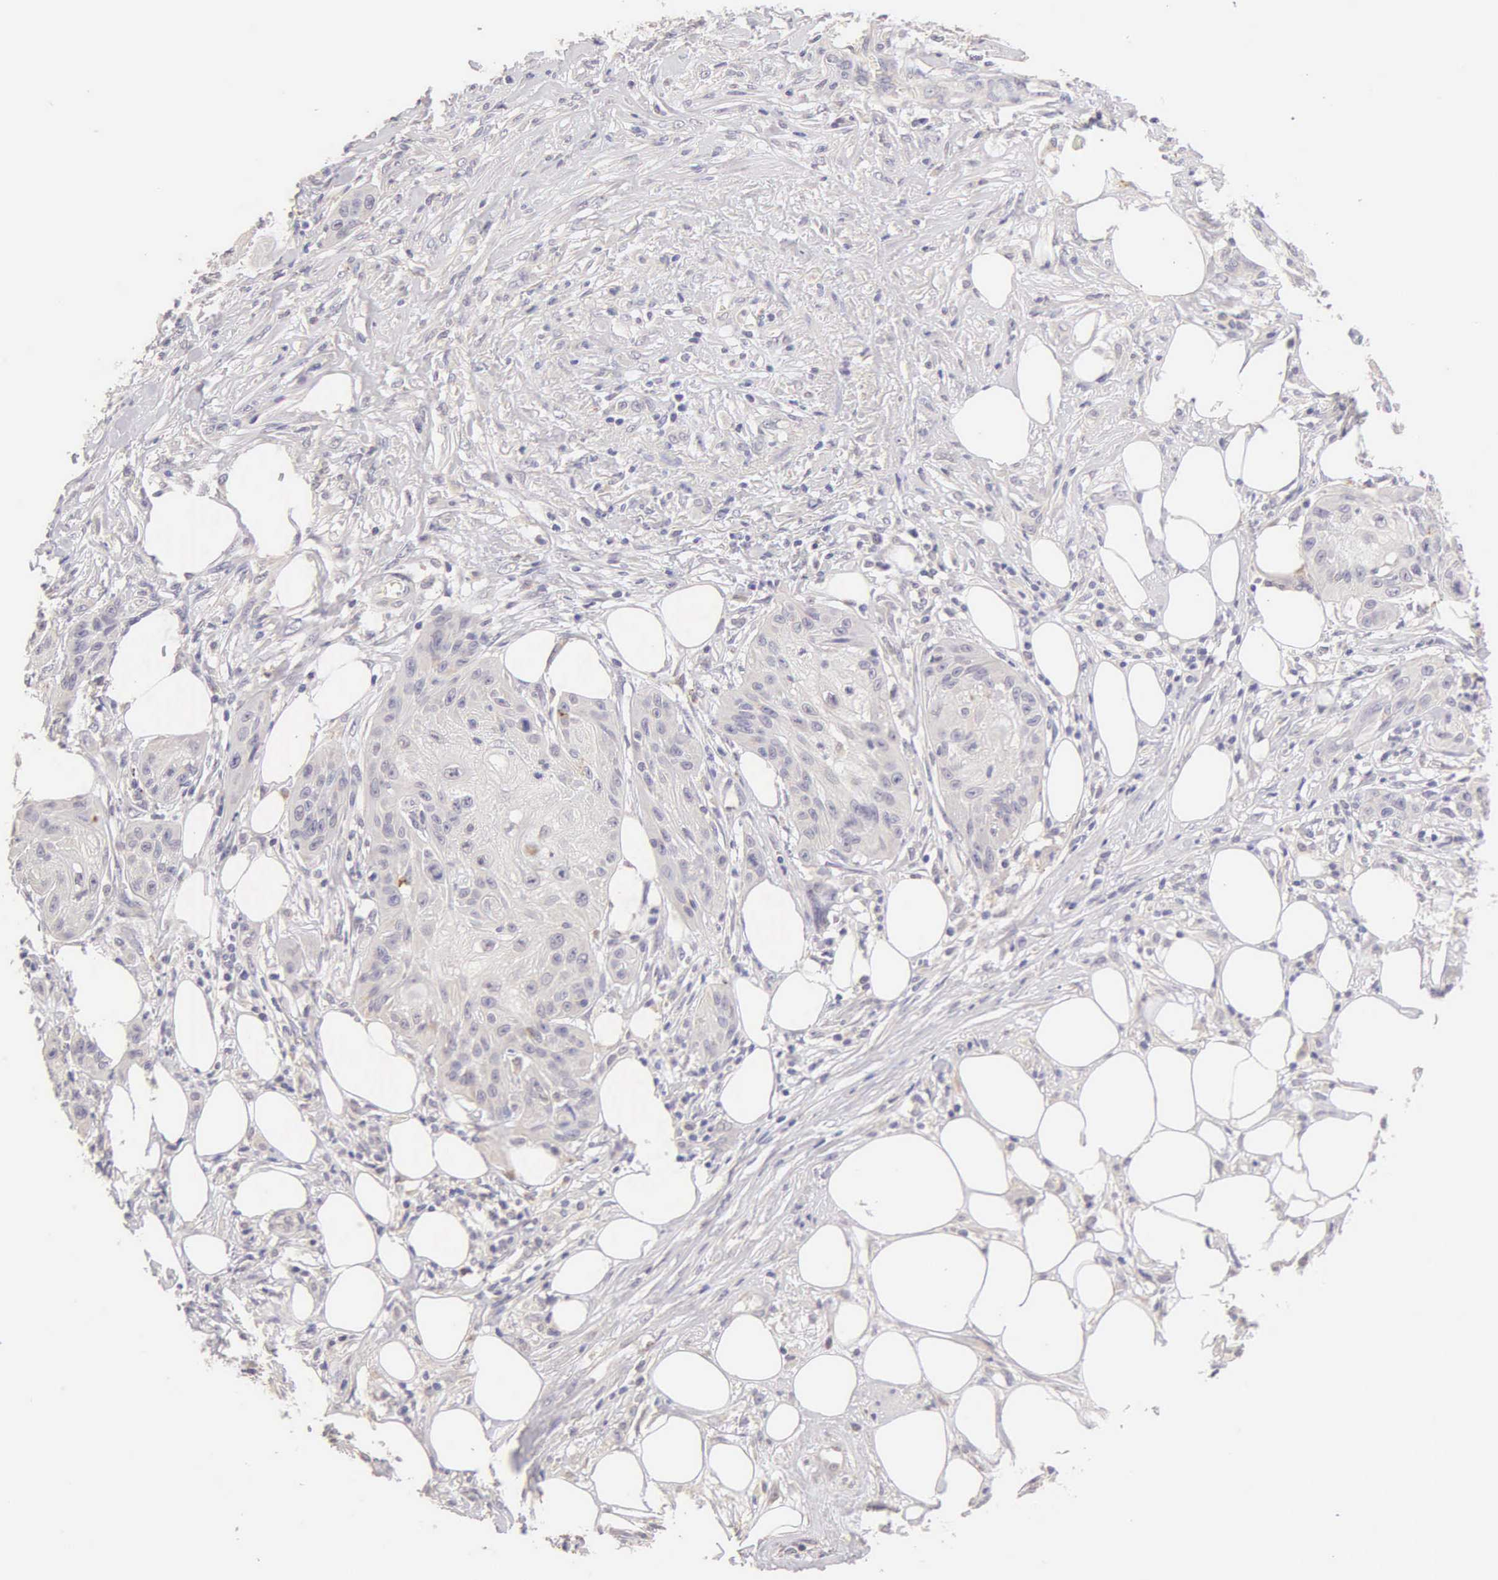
{"staining": {"intensity": "negative", "quantity": "none", "location": "none"}, "tissue": "skin cancer", "cell_type": "Tumor cells", "image_type": "cancer", "snomed": [{"axis": "morphology", "description": "Squamous cell carcinoma, NOS"}, {"axis": "topography", "description": "Skin"}], "caption": "An IHC micrograph of skin cancer is shown. There is no staining in tumor cells of skin cancer.", "gene": "ESR1", "patient": {"sex": "female", "age": 88}}